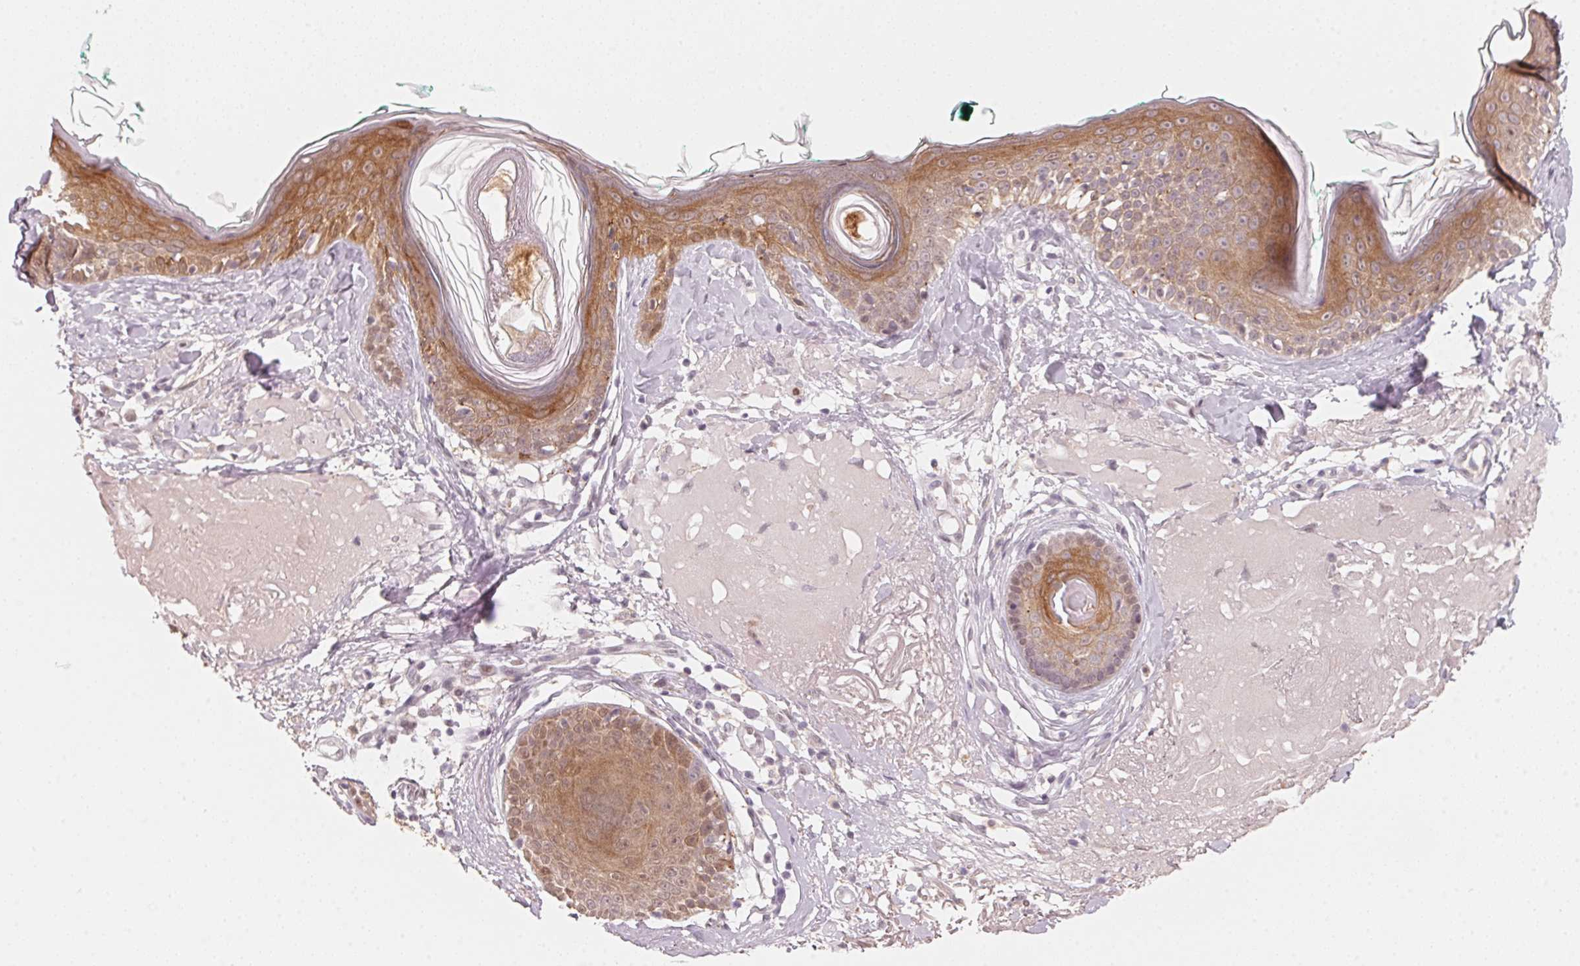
{"staining": {"intensity": "weak", "quantity": "25%-75%", "location": "cytoplasmic/membranous"}, "tissue": "skin", "cell_type": "Fibroblasts", "image_type": "normal", "snomed": [{"axis": "morphology", "description": "Normal tissue, NOS"}, {"axis": "topography", "description": "Skin"}], "caption": "Immunohistochemical staining of unremarkable skin demonstrates weak cytoplasmic/membranous protein staining in approximately 25%-75% of fibroblasts. The protein of interest is stained brown, and the nuclei are stained in blue (DAB (3,3'-diaminobenzidine) IHC with brightfield microscopy, high magnification).", "gene": "ARHGAP22", "patient": {"sex": "male", "age": 73}}